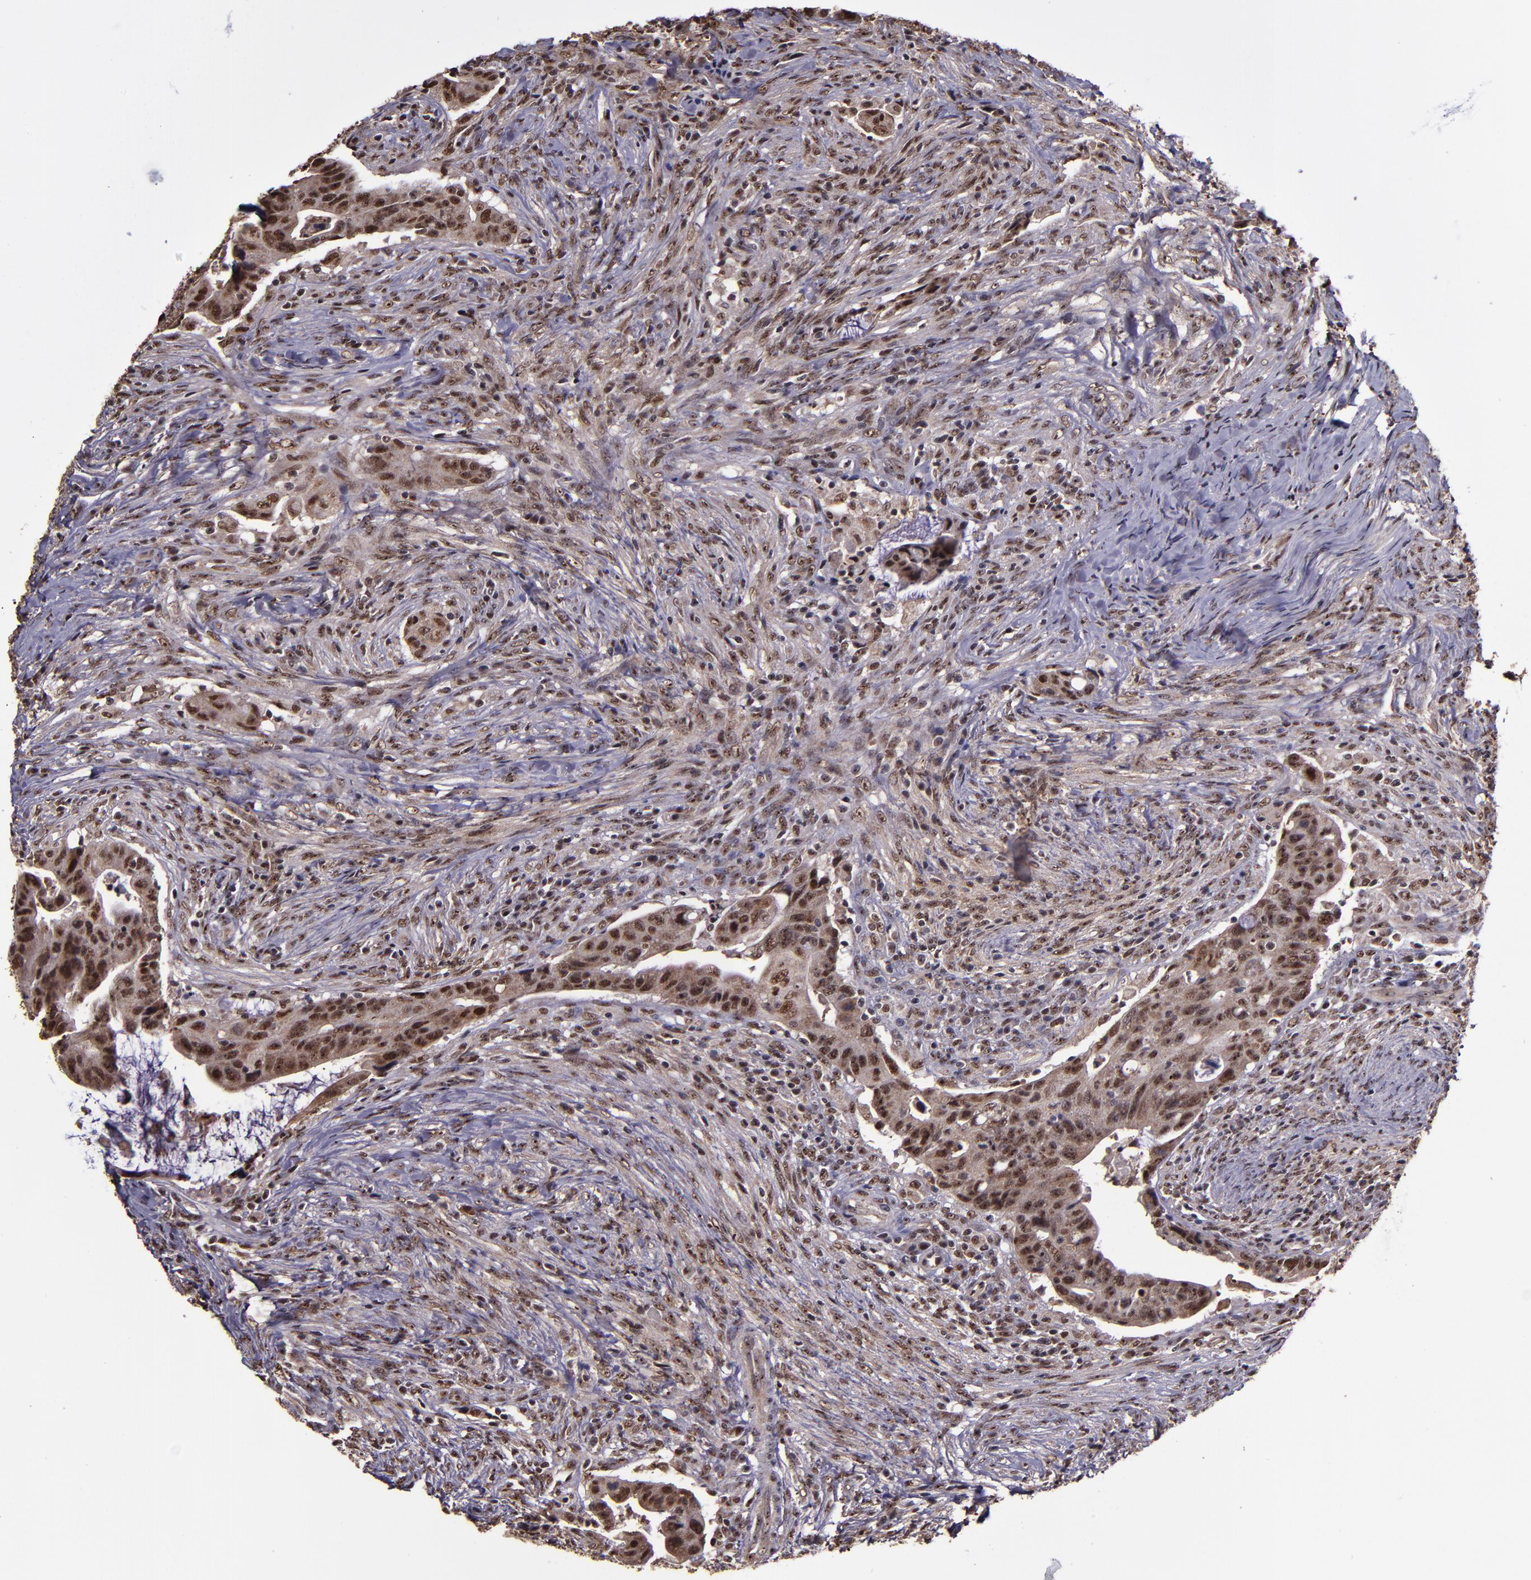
{"staining": {"intensity": "moderate", "quantity": ">75%", "location": "cytoplasmic/membranous,nuclear"}, "tissue": "colorectal cancer", "cell_type": "Tumor cells", "image_type": "cancer", "snomed": [{"axis": "morphology", "description": "Adenocarcinoma, NOS"}, {"axis": "topography", "description": "Rectum"}], "caption": "DAB (3,3'-diaminobenzidine) immunohistochemical staining of colorectal cancer (adenocarcinoma) displays moderate cytoplasmic/membranous and nuclear protein positivity in about >75% of tumor cells.", "gene": "CECR2", "patient": {"sex": "female", "age": 71}}